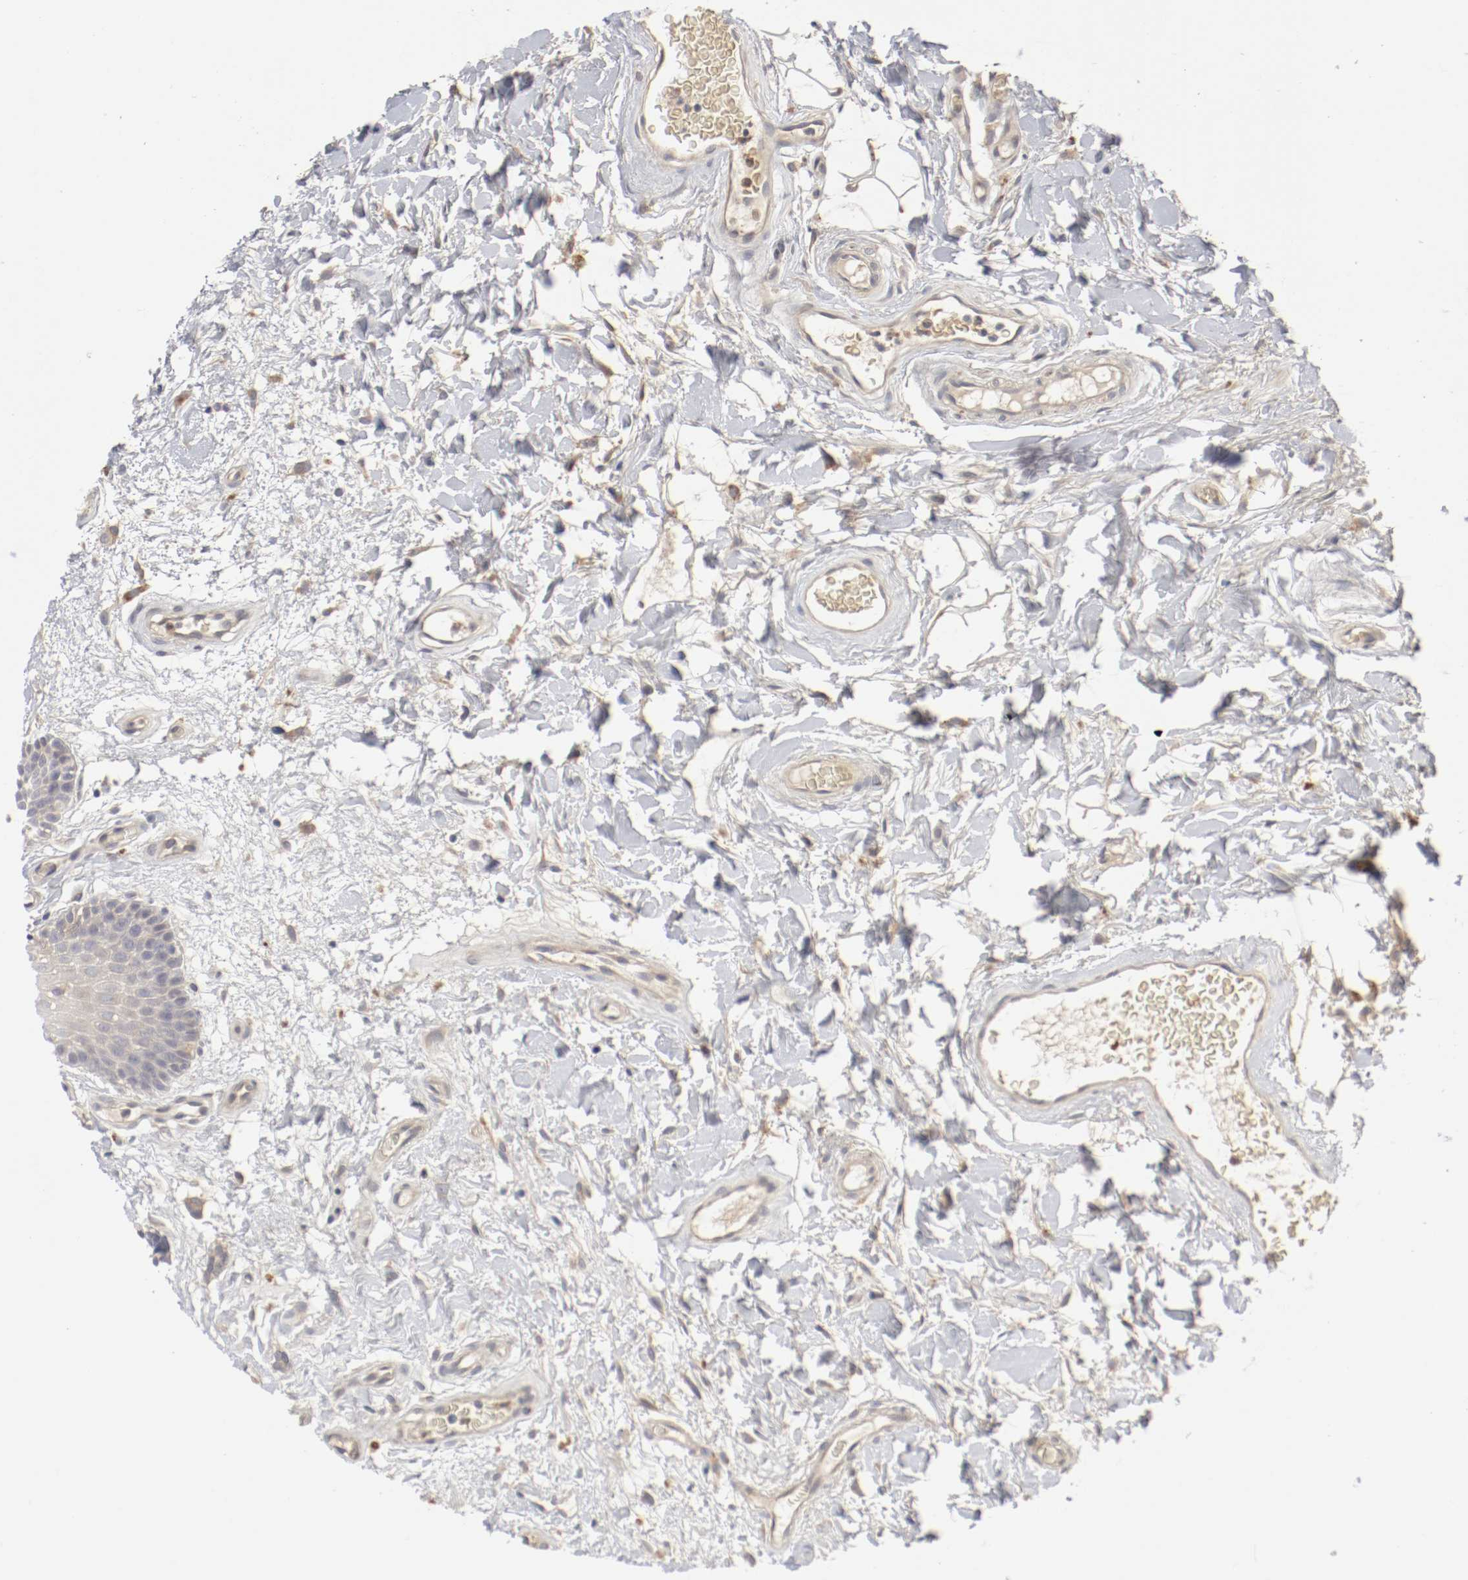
{"staining": {"intensity": "weak", "quantity": "25%-75%", "location": "cytoplasmic/membranous"}, "tissue": "oral mucosa", "cell_type": "Squamous epithelial cells", "image_type": "normal", "snomed": [{"axis": "morphology", "description": "Normal tissue, NOS"}, {"axis": "morphology", "description": "Squamous cell carcinoma, NOS"}, {"axis": "topography", "description": "Skeletal muscle"}, {"axis": "topography", "description": "Oral tissue"}, {"axis": "topography", "description": "Head-Neck"}], "caption": "Brown immunohistochemical staining in benign oral mucosa displays weak cytoplasmic/membranous positivity in about 25%-75% of squamous epithelial cells. Immunohistochemistry stains the protein of interest in brown and the nuclei are stained blue.", "gene": "REN", "patient": {"sex": "male", "age": 71}}